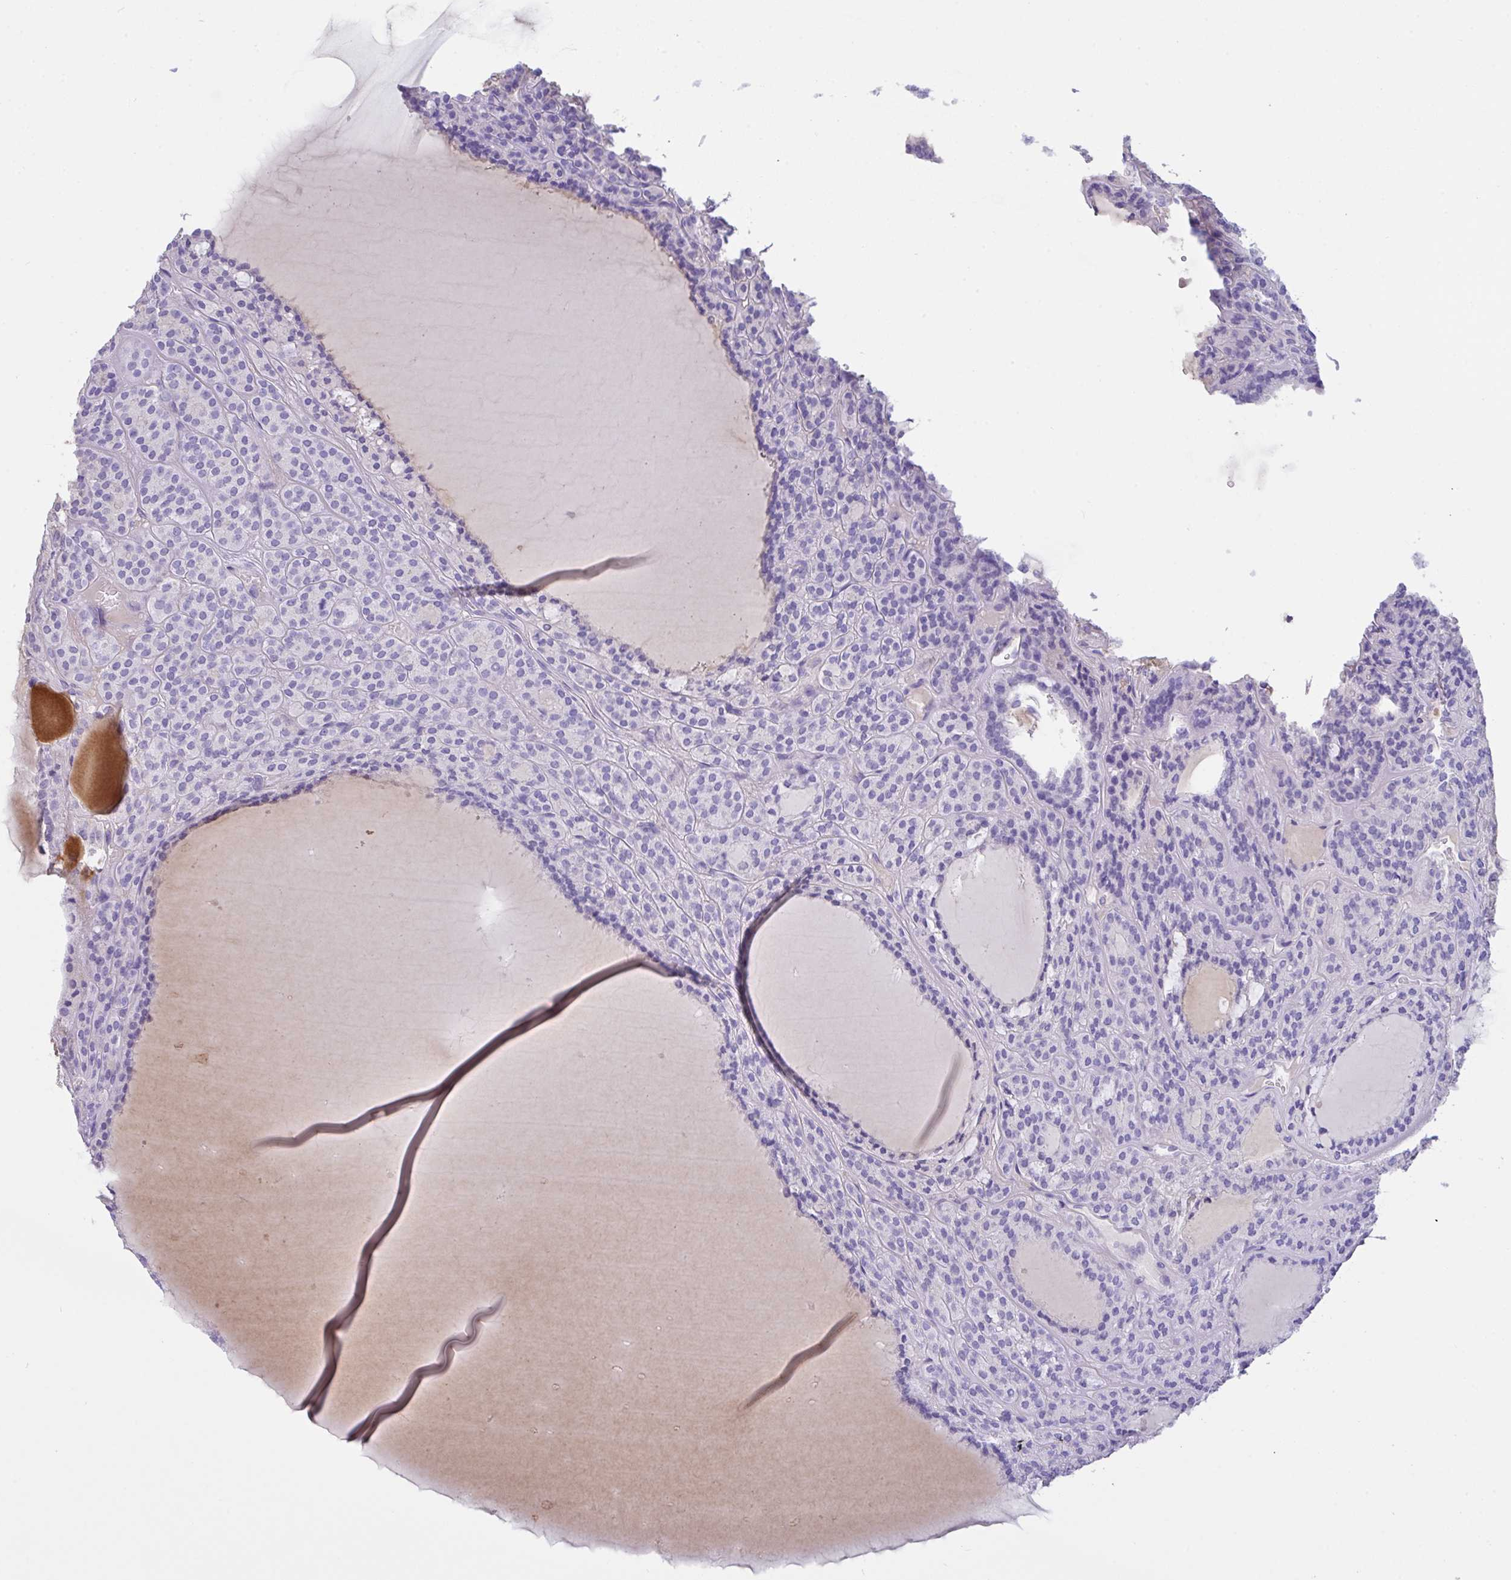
{"staining": {"intensity": "negative", "quantity": "none", "location": "none"}, "tissue": "thyroid cancer", "cell_type": "Tumor cells", "image_type": "cancer", "snomed": [{"axis": "morphology", "description": "Follicular adenoma carcinoma, NOS"}, {"axis": "topography", "description": "Thyroid gland"}], "caption": "There is no significant staining in tumor cells of thyroid follicular adenoma carcinoma.", "gene": "CA10", "patient": {"sex": "female", "age": 63}}